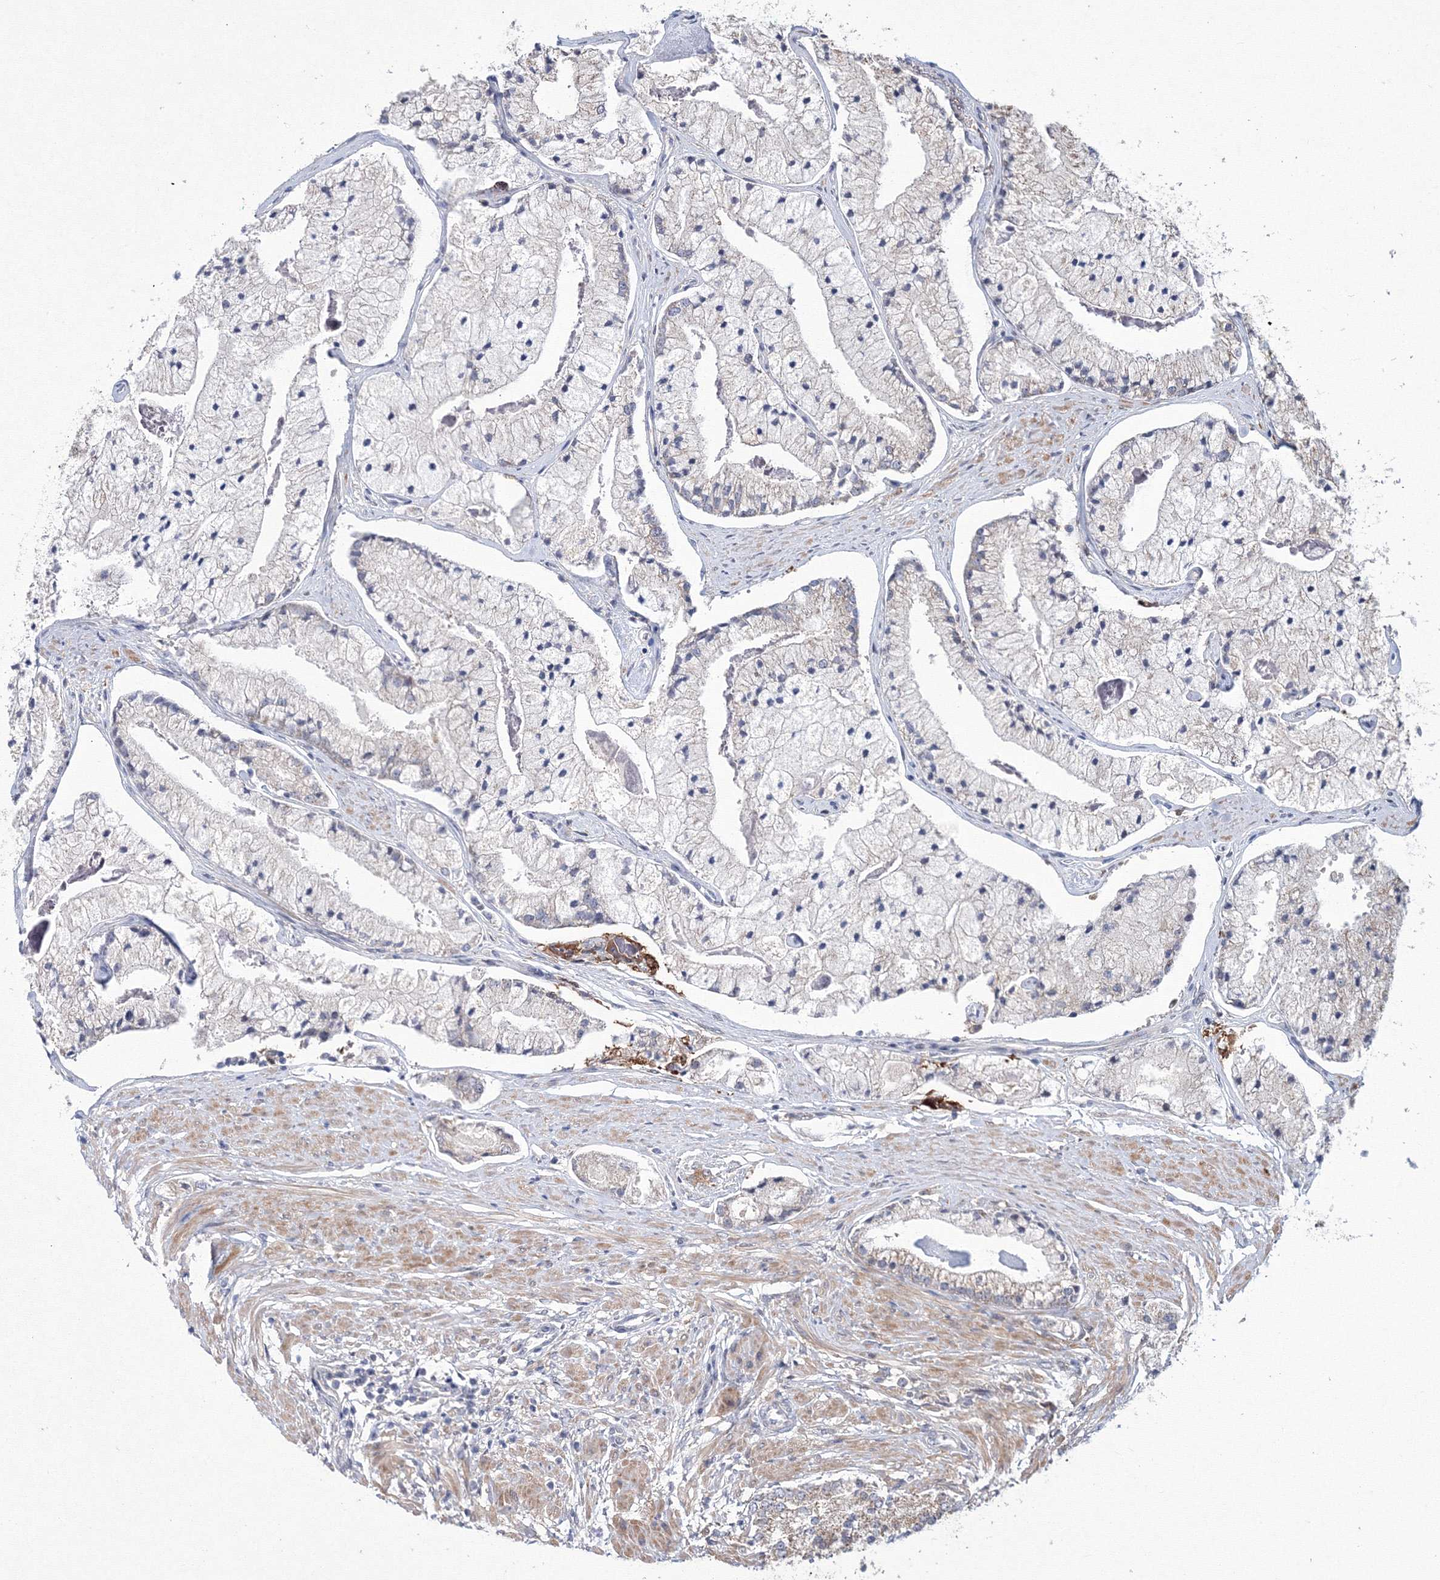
{"staining": {"intensity": "negative", "quantity": "none", "location": "none"}, "tissue": "prostate cancer", "cell_type": "Tumor cells", "image_type": "cancer", "snomed": [{"axis": "morphology", "description": "Adenocarcinoma, High grade"}, {"axis": "topography", "description": "Prostate"}], "caption": "Immunohistochemistry micrograph of neoplastic tissue: human prostate high-grade adenocarcinoma stained with DAB (3,3'-diaminobenzidine) displays no significant protein expression in tumor cells. (Stains: DAB (3,3'-diaminobenzidine) immunohistochemistry with hematoxylin counter stain, Microscopy: brightfield microscopy at high magnification).", "gene": "RANBP3L", "patient": {"sex": "male", "age": 50}}